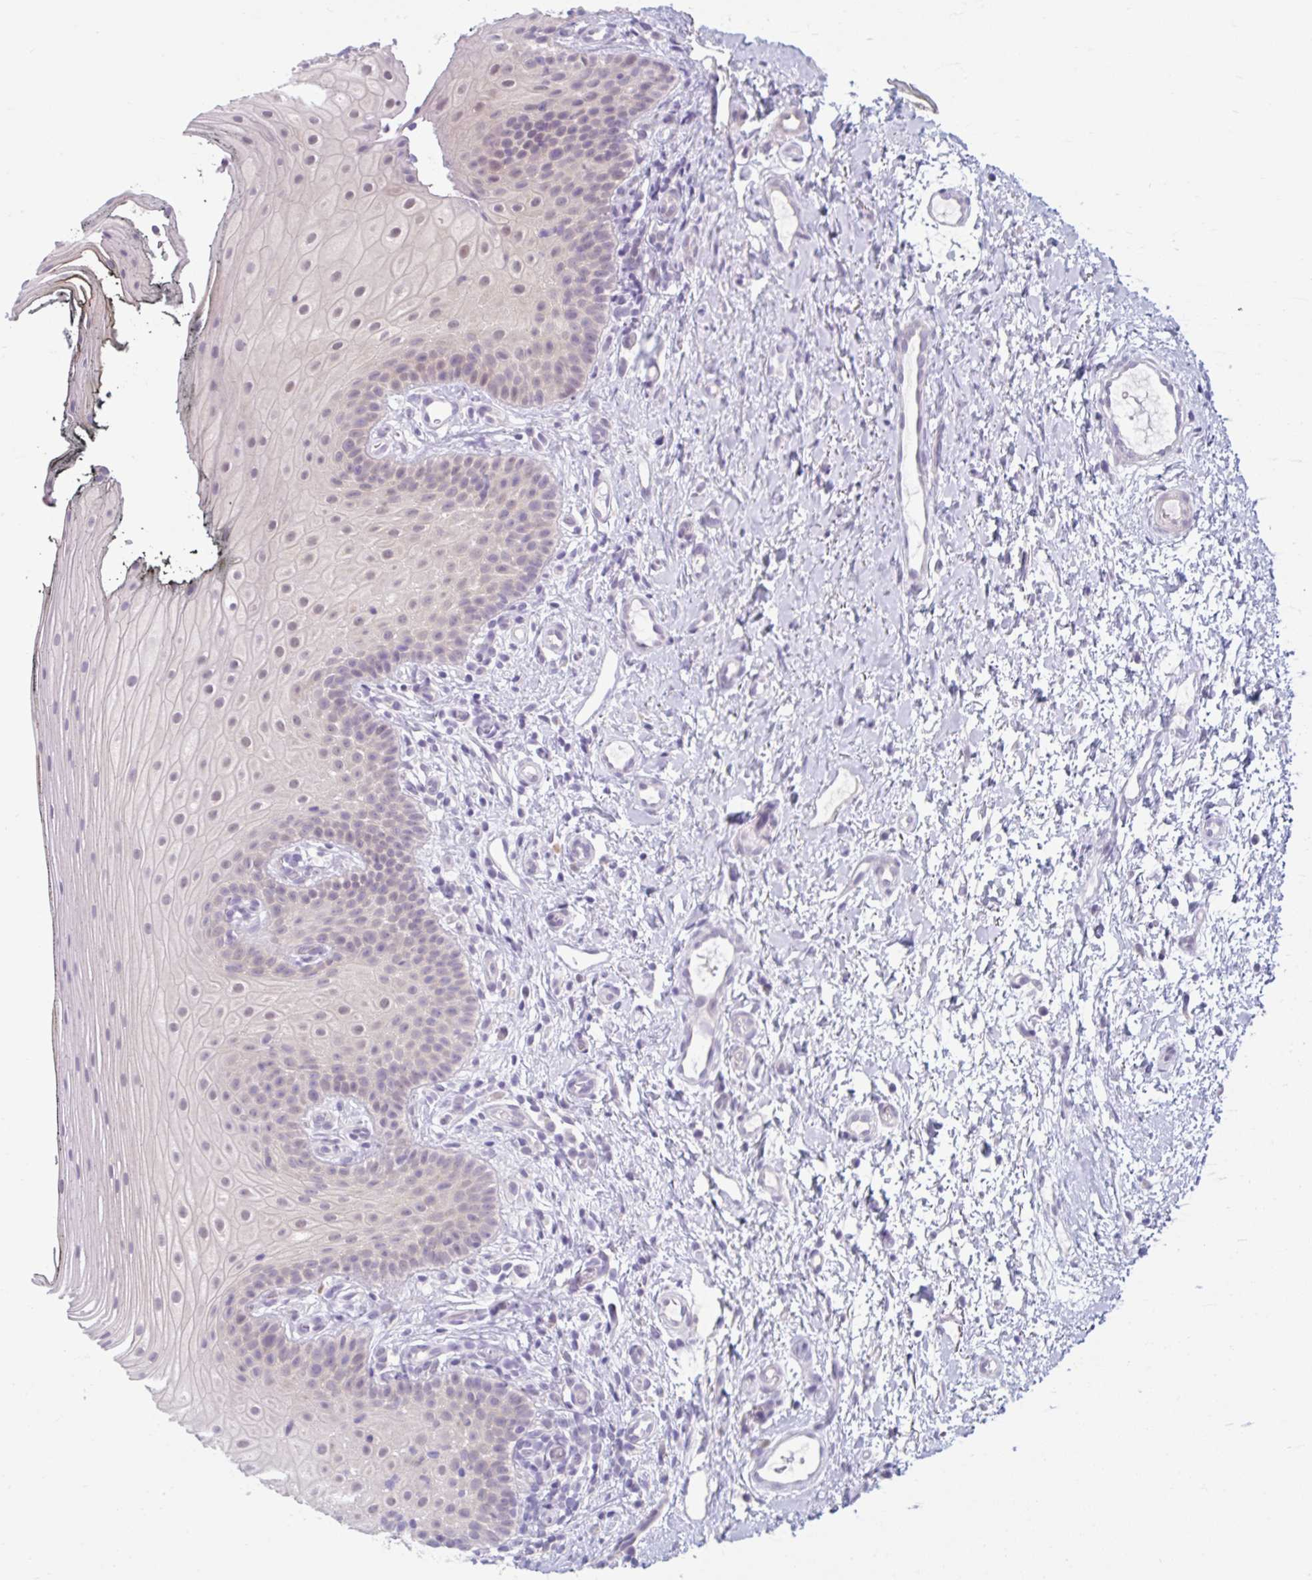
{"staining": {"intensity": "weak", "quantity": "25%-75%", "location": "nuclear"}, "tissue": "oral mucosa", "cell_type": "Squamous epithelial cells", "image_type": "normal", "snomed": [{"axis": "morphology", "description": "Normal tissue, NOS"}, {"axis": "topography", "description": "Oral tissue"}], "caption": "High-power microscopy captured an immunohistochemistry image of benign oral mucosa, revealing weak nuclear positivity in about 25%-75% of squamous epithelial cells.", "gene": "FAM153A", "patient": {"sex": "male", "age": 75}}